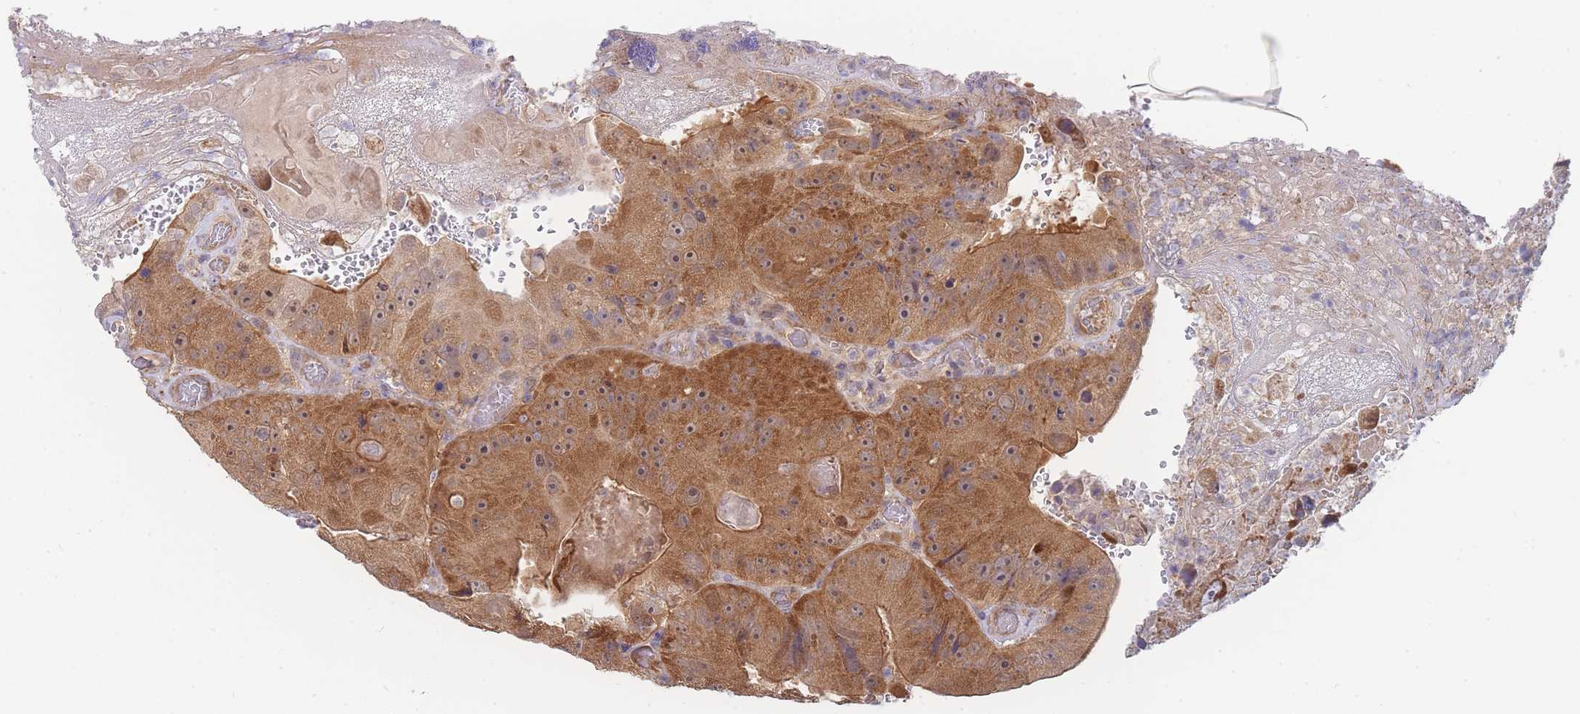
{"staining": {"intensity": "strong", "quantity": ">75%", "location": "cytoplasmic/membranous"}, "tissue": "colorectal cancer", "cell_type": "Tumor cells", "image_type": "cancer", "snomed": [{"axis": "morphology", "description": "Adenocarcinoma, NOS"}, {"axis": "topography", "description": "Colon"}], "caption": "Human colorectal cancer (adenocarcinoma) stained for a protein (brown) displays strong cytoplasmic/membranous positive positivity in approximately >75% of tumor cells.", "gene": "MRPS18B", "patient": {"sex": "female", "age": 86}}